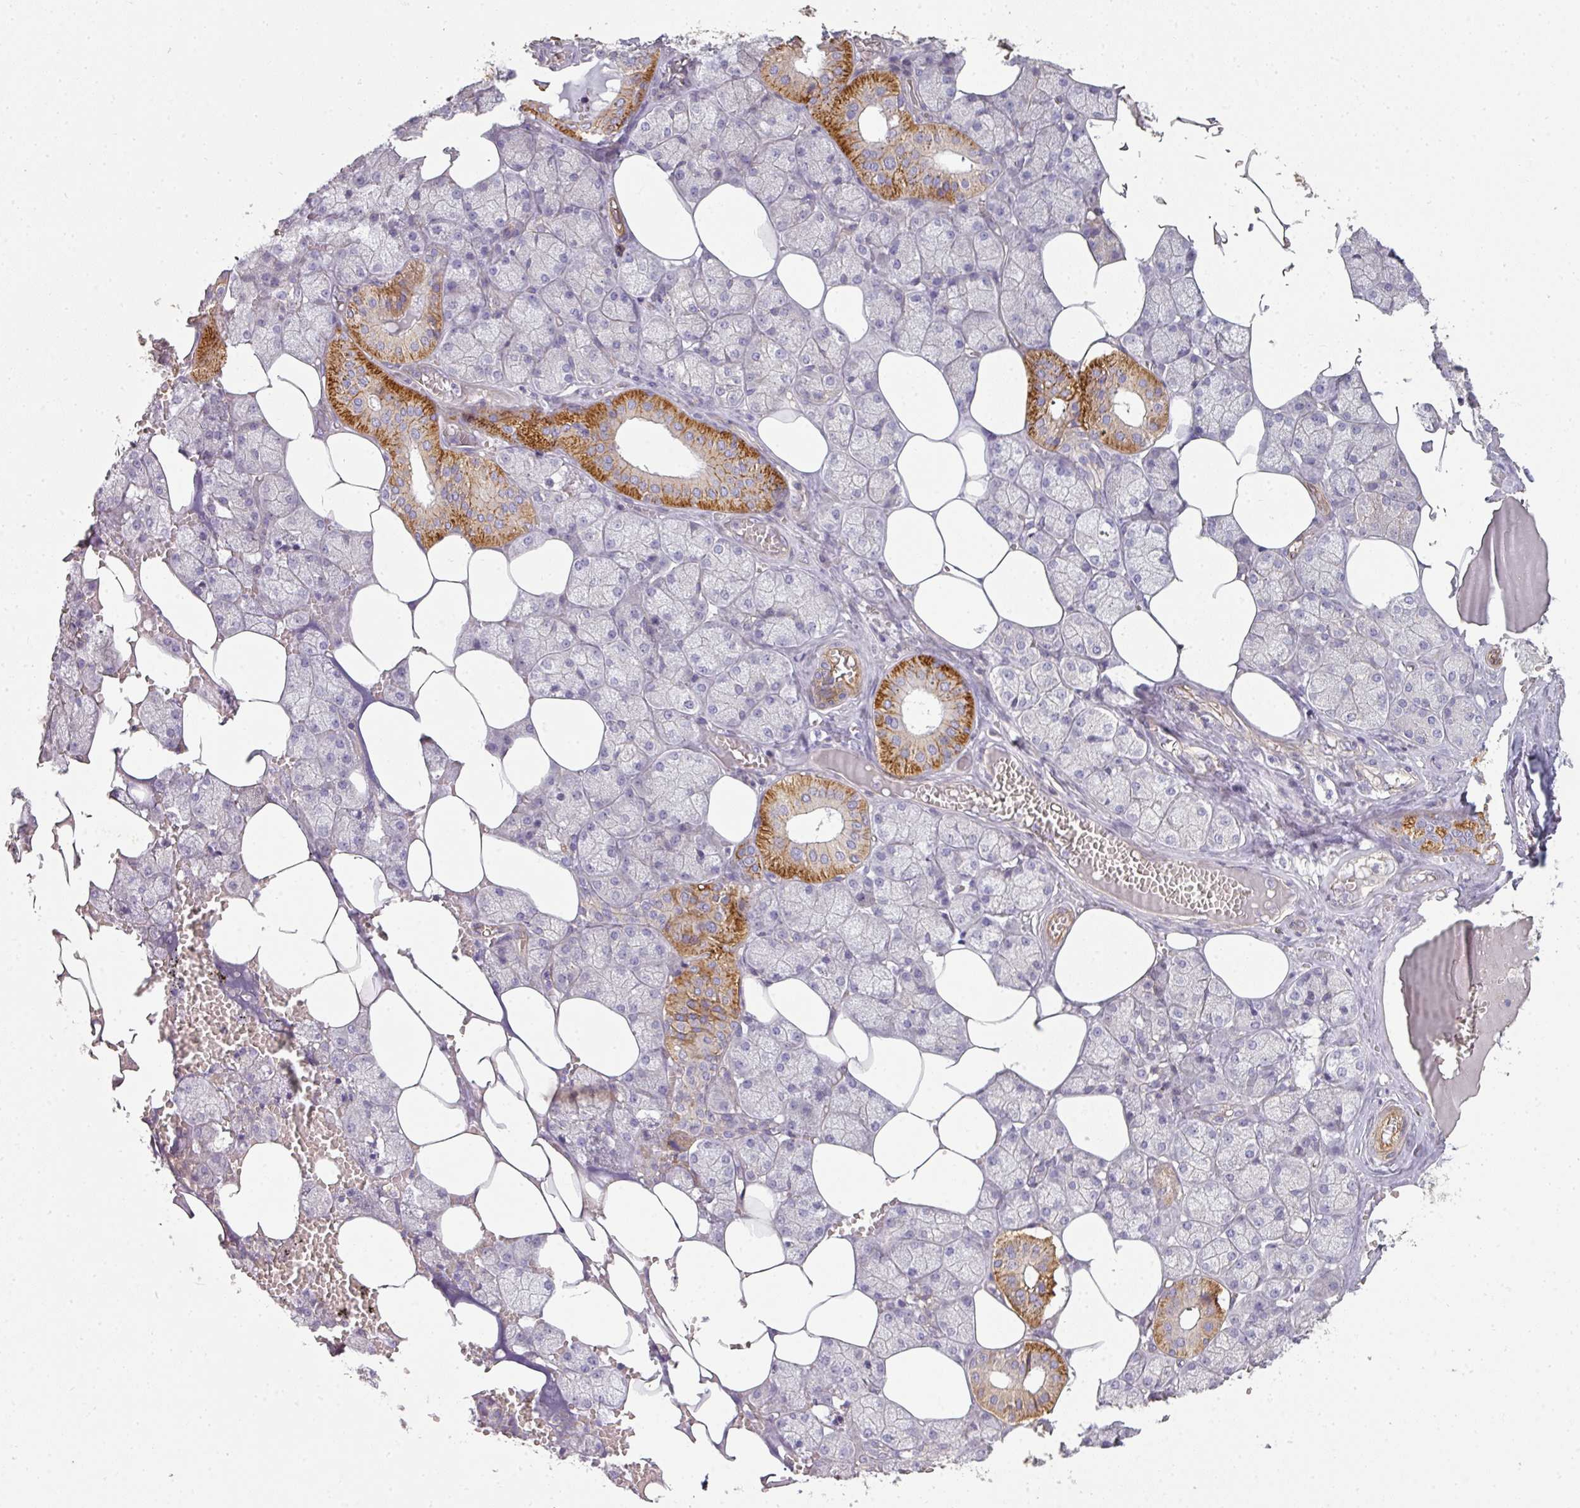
{"staining": {"intensity": "strong", "quantity": "<25%", "location": "cytoplasmic/membranous"}, "tissue": "salivary gland", "cell_type": "Glandular cells", "image_type": "normal", "snomed": [{"axis": "morphology", "description": "Normal tissue, NOS"}, {"axis": "topography", "description": "Salivary gland"}], "caption": "Salivary gland was stained to show a protein in brown. There is medium levels of strong cytoplasmic/membranous positivity in approximately <25% of glandular cells.", "gene": "PCDH1", "patient": {"sex": "male", "age": 62}}